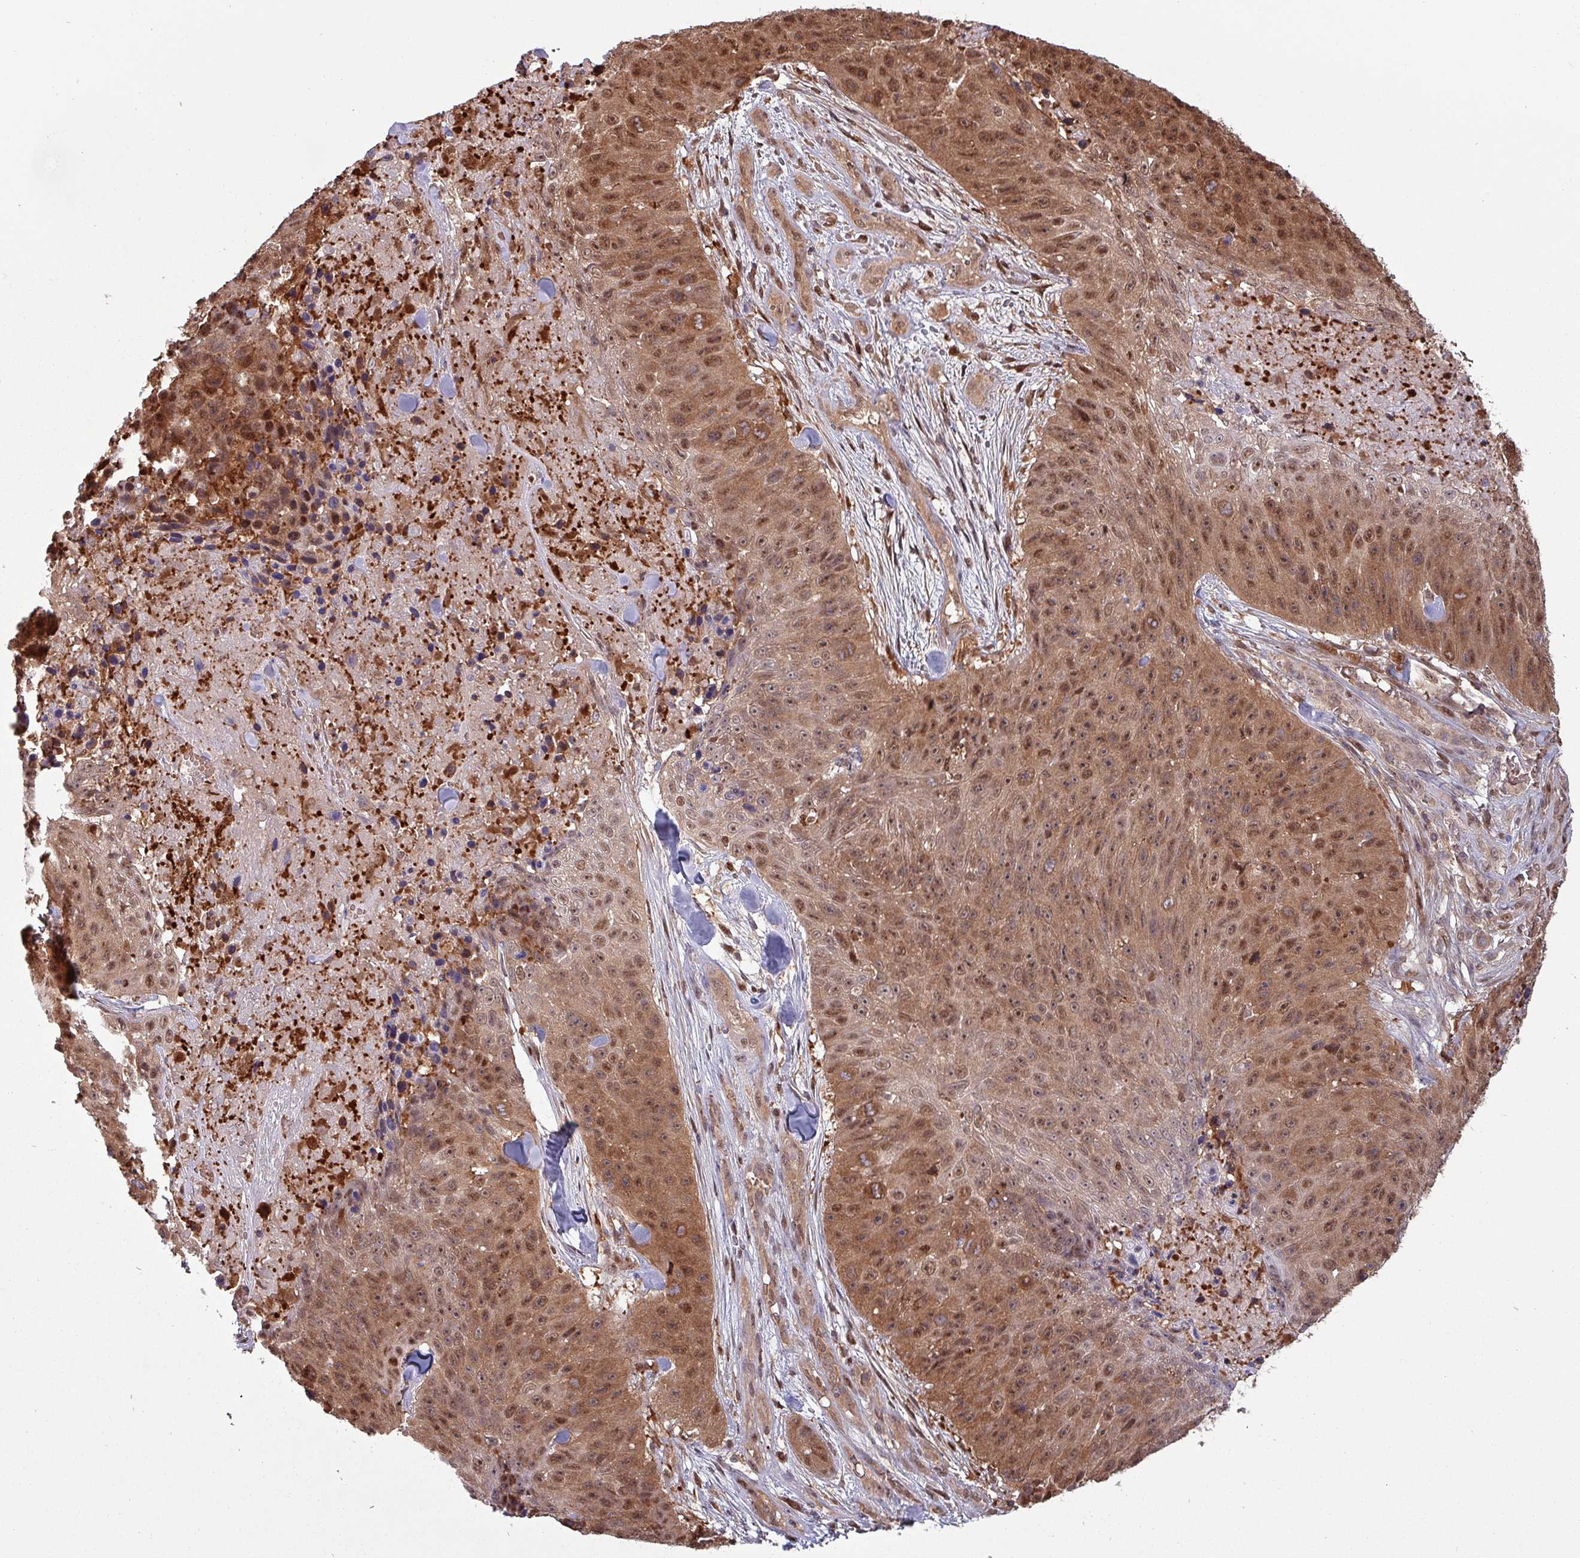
{"staining": {"intensity": "moderate", "quantity": ">75%", "location": "cytoplasmic/membranous,nuclear"}, "tissue": "skin cancer", "cell_type": "Tumor cells", "image_type": "cancer", "snomed": [{"axis": "morphology", "description": "Squamous cell carcinoma, NOS"}, {"axis": "topography", "description": "Skin"}], "caption": "Human skin cancer (squamous cell carcinoma) stained for a protein (brown) demonstrates moderate cytoplasmic/membranous and nuclear positive expression in about >75% of tumor cells.", "gene": "PSMB8", "patient": {"sex": "female", "age": 87}}